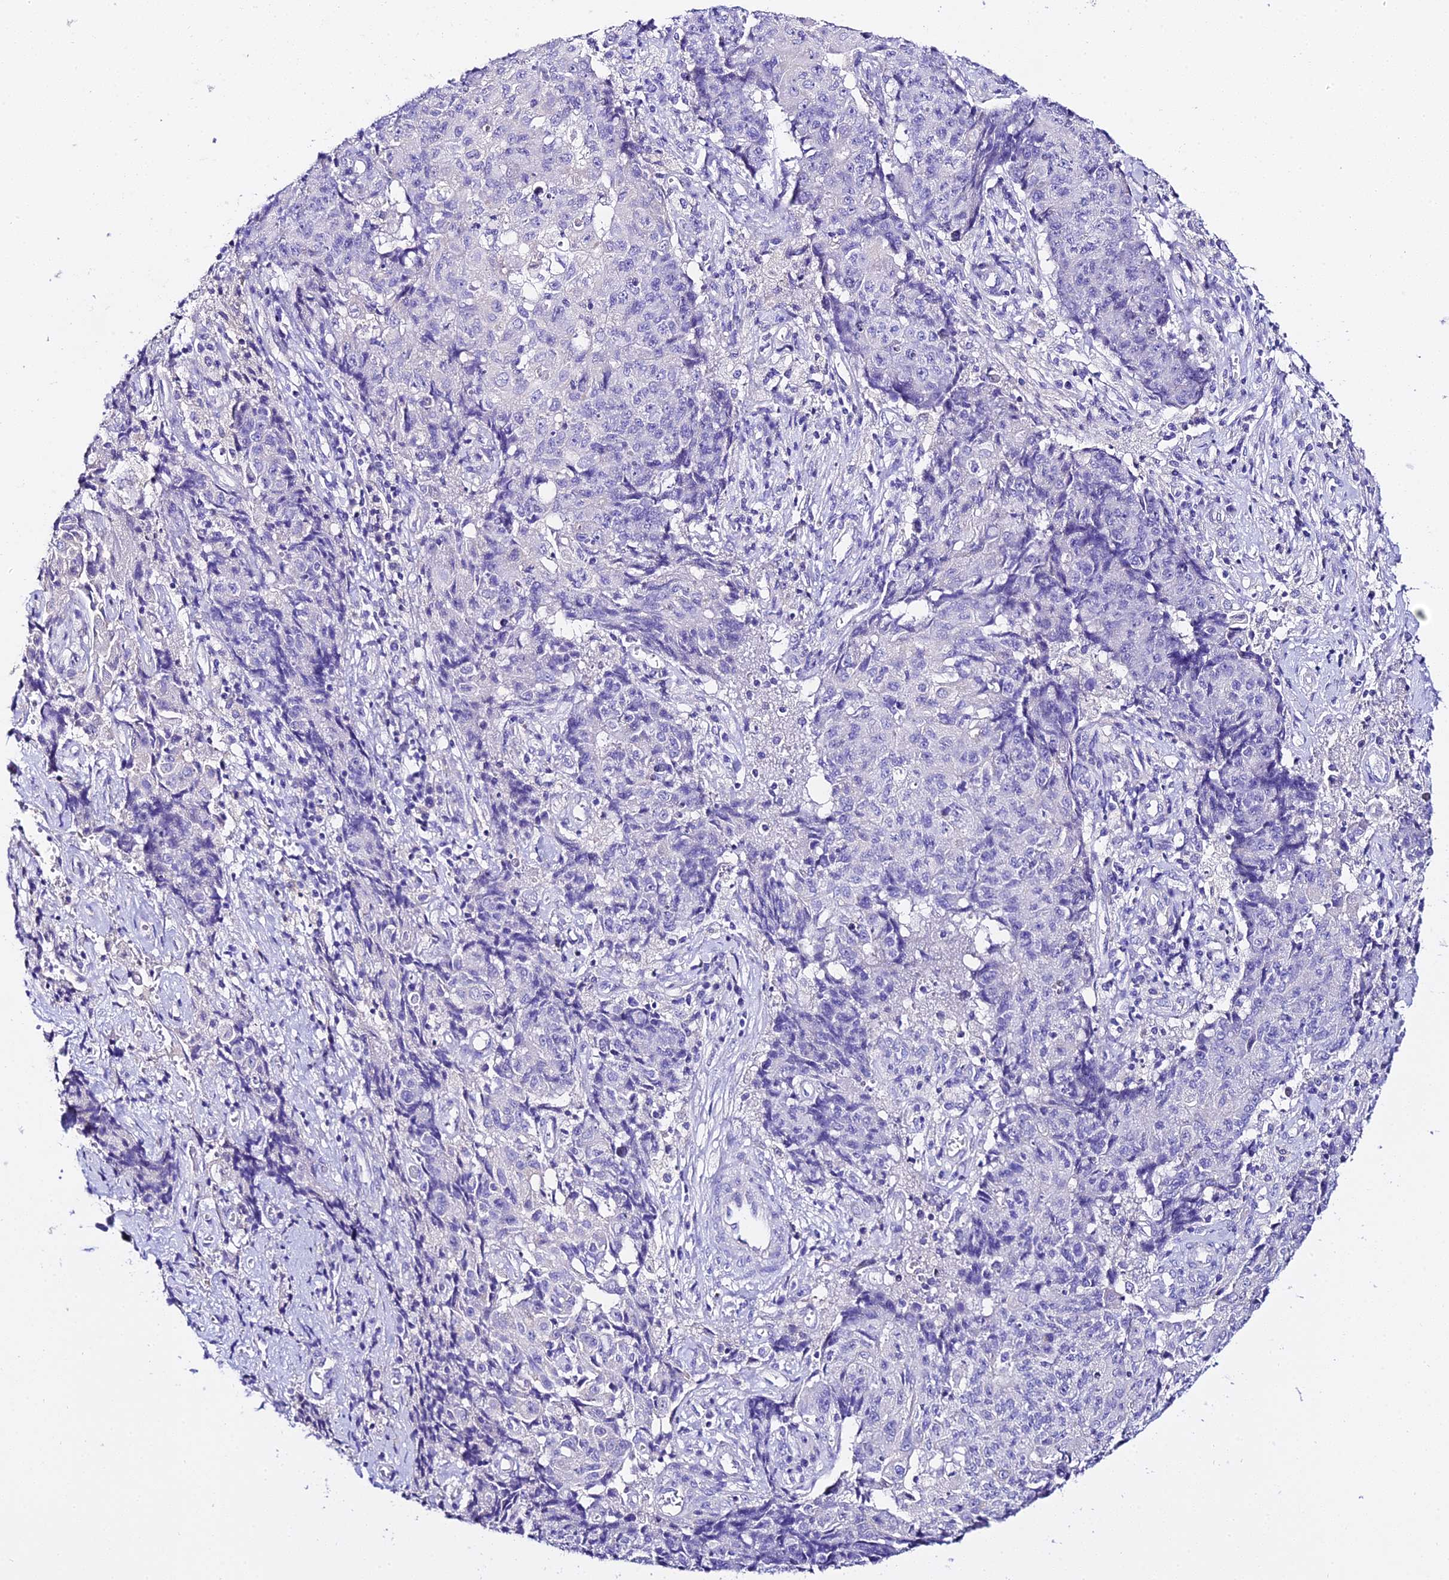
{"staining": {"intensity": "negative", "quantity": "none", "location": "none"}, "tissue": "ovarian cancer", "cell_type": "Tumor cells", "image_type": "cancer", "snomed": [{"axis": "morphology", "description": "Carcinoma, endometroid"}, {"axis": "topography", "description": "Ovary"}], "caption": "There is no significant expression in tumor cells of ovarian endometroid carcinoma. (Stains: DAB IHC with hematoxylin counter stain, Microscopy: brightfield microscopy at high magnification).", "gene": "TMEM117", "patient": {"sex": "female", "age": 42}}